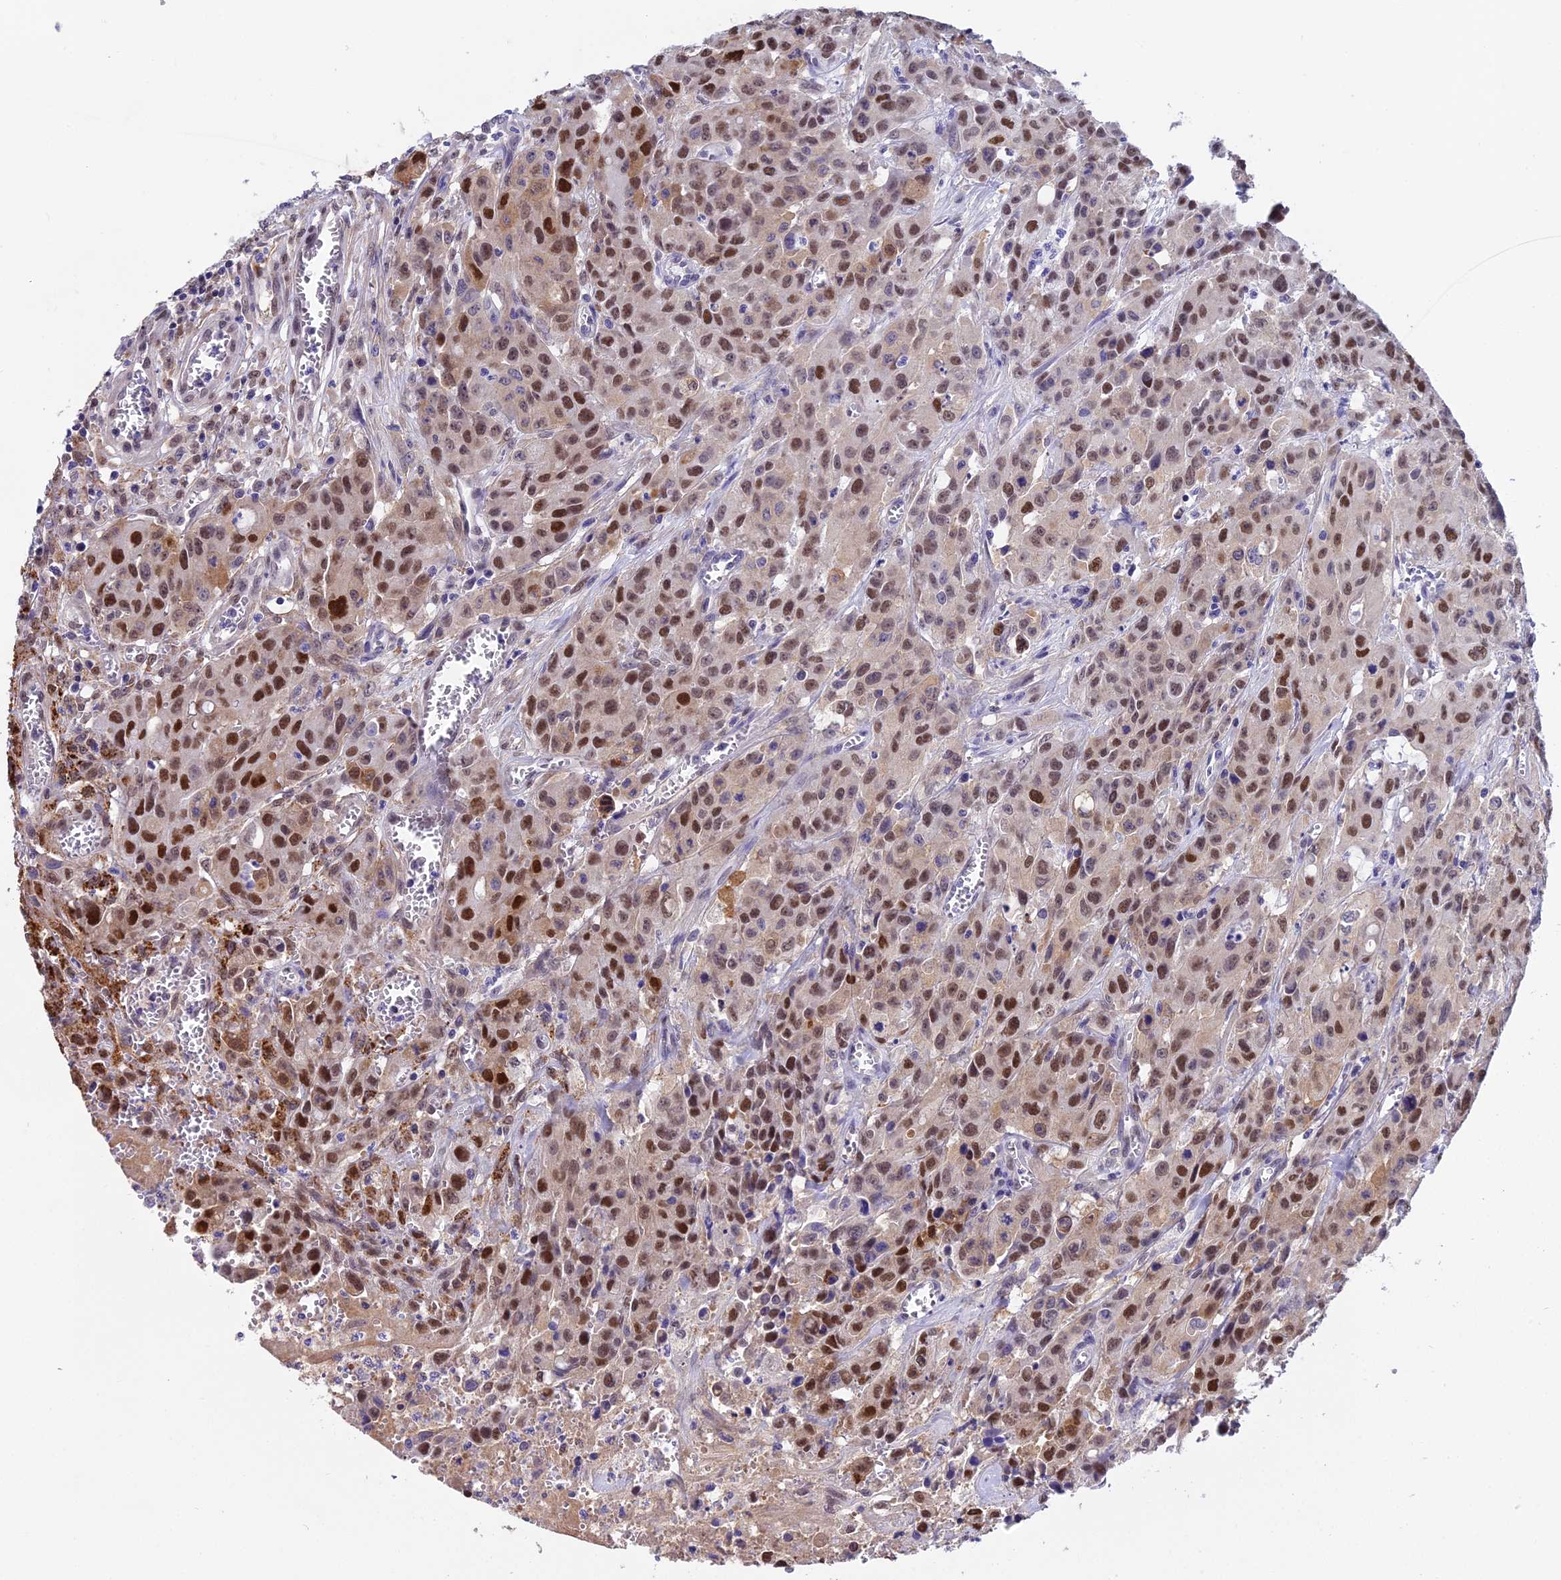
{"staining": {"intensity": "strong", "quantity": "25%-75%", "location": "nuclear"}, "tissue": "colorectal cancer", "cell_type": "Tumor cells", "image_type": "cancer", "snomed": [{"axis": "morphology", "description": "Adenocarcinoma, NOS"}, {"axis": "topography", "description": "Colon"}], "caption": "Immunohistochemistry (IHC) histopathology image of neoplastic tissue: colorectal cancer (adenocarcinoma) stained using IHC reveals high levels of strong protein expression localized specifically in the nuclear of tumor cells, appearing as a nuclear brown color.", "gene": "MAT2A", "patient": {"sex": "male", "age": 62}}